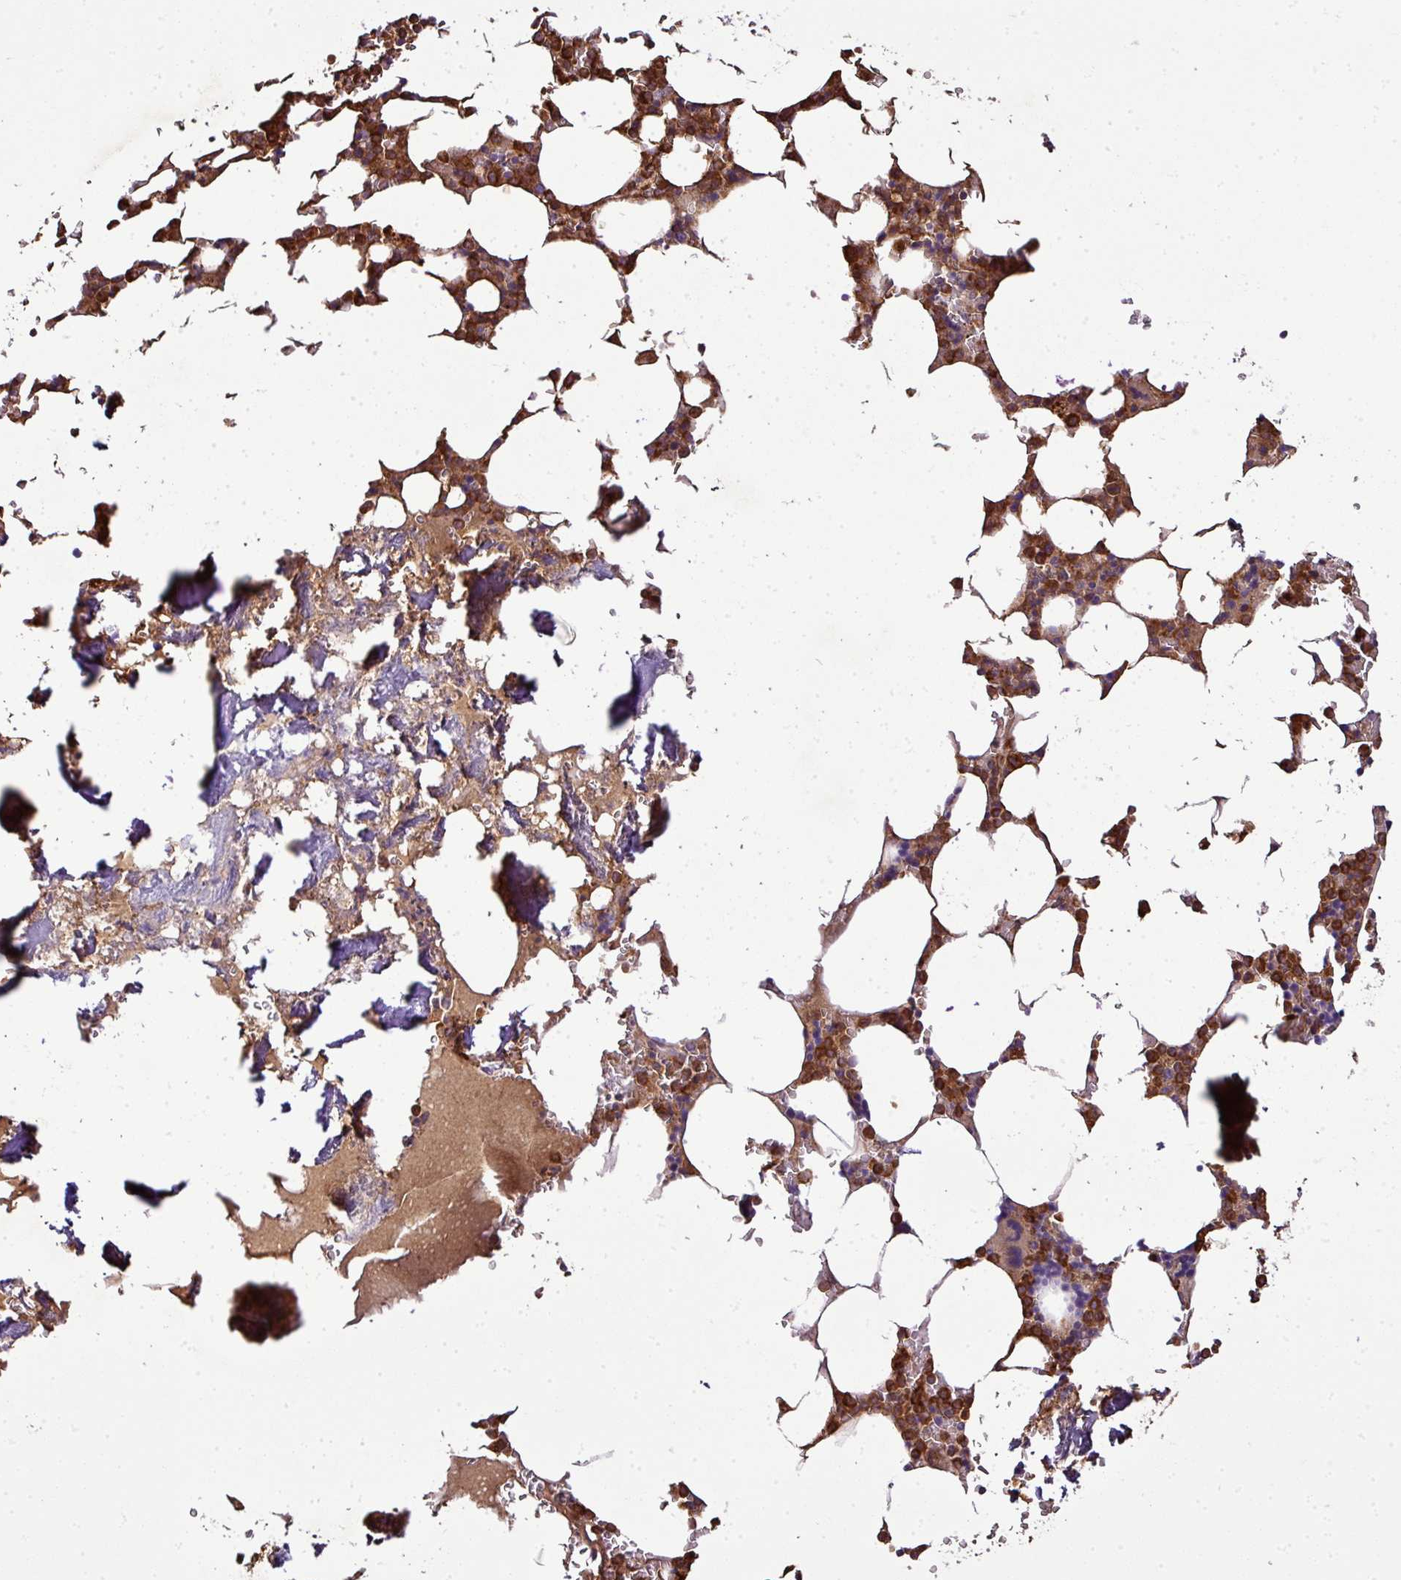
{"staining": {"intensity": "strong", "quantity": ">75%", "location": "cytoplasmic/membranous"}, "tissue": "bone marrow", "cell_type": "Hematopoietic cells", "image_type": "normal", "snomed": [{"axis": "morphology", "description": "Normal tissue, NOS"}, {"axis": "topography", "description": "Bone marrow"}], "caption": "An IHC photomicrograph of normal tissue is shown. Protein staining in brown highlights strong cytoplasmic/membranous positivity in bone marrow within hematopoietic cells. (IHC, brightfield microscopy, high magnification).", "gene": "CAB39L", "patient": {"sex": "male", "age": 64}}